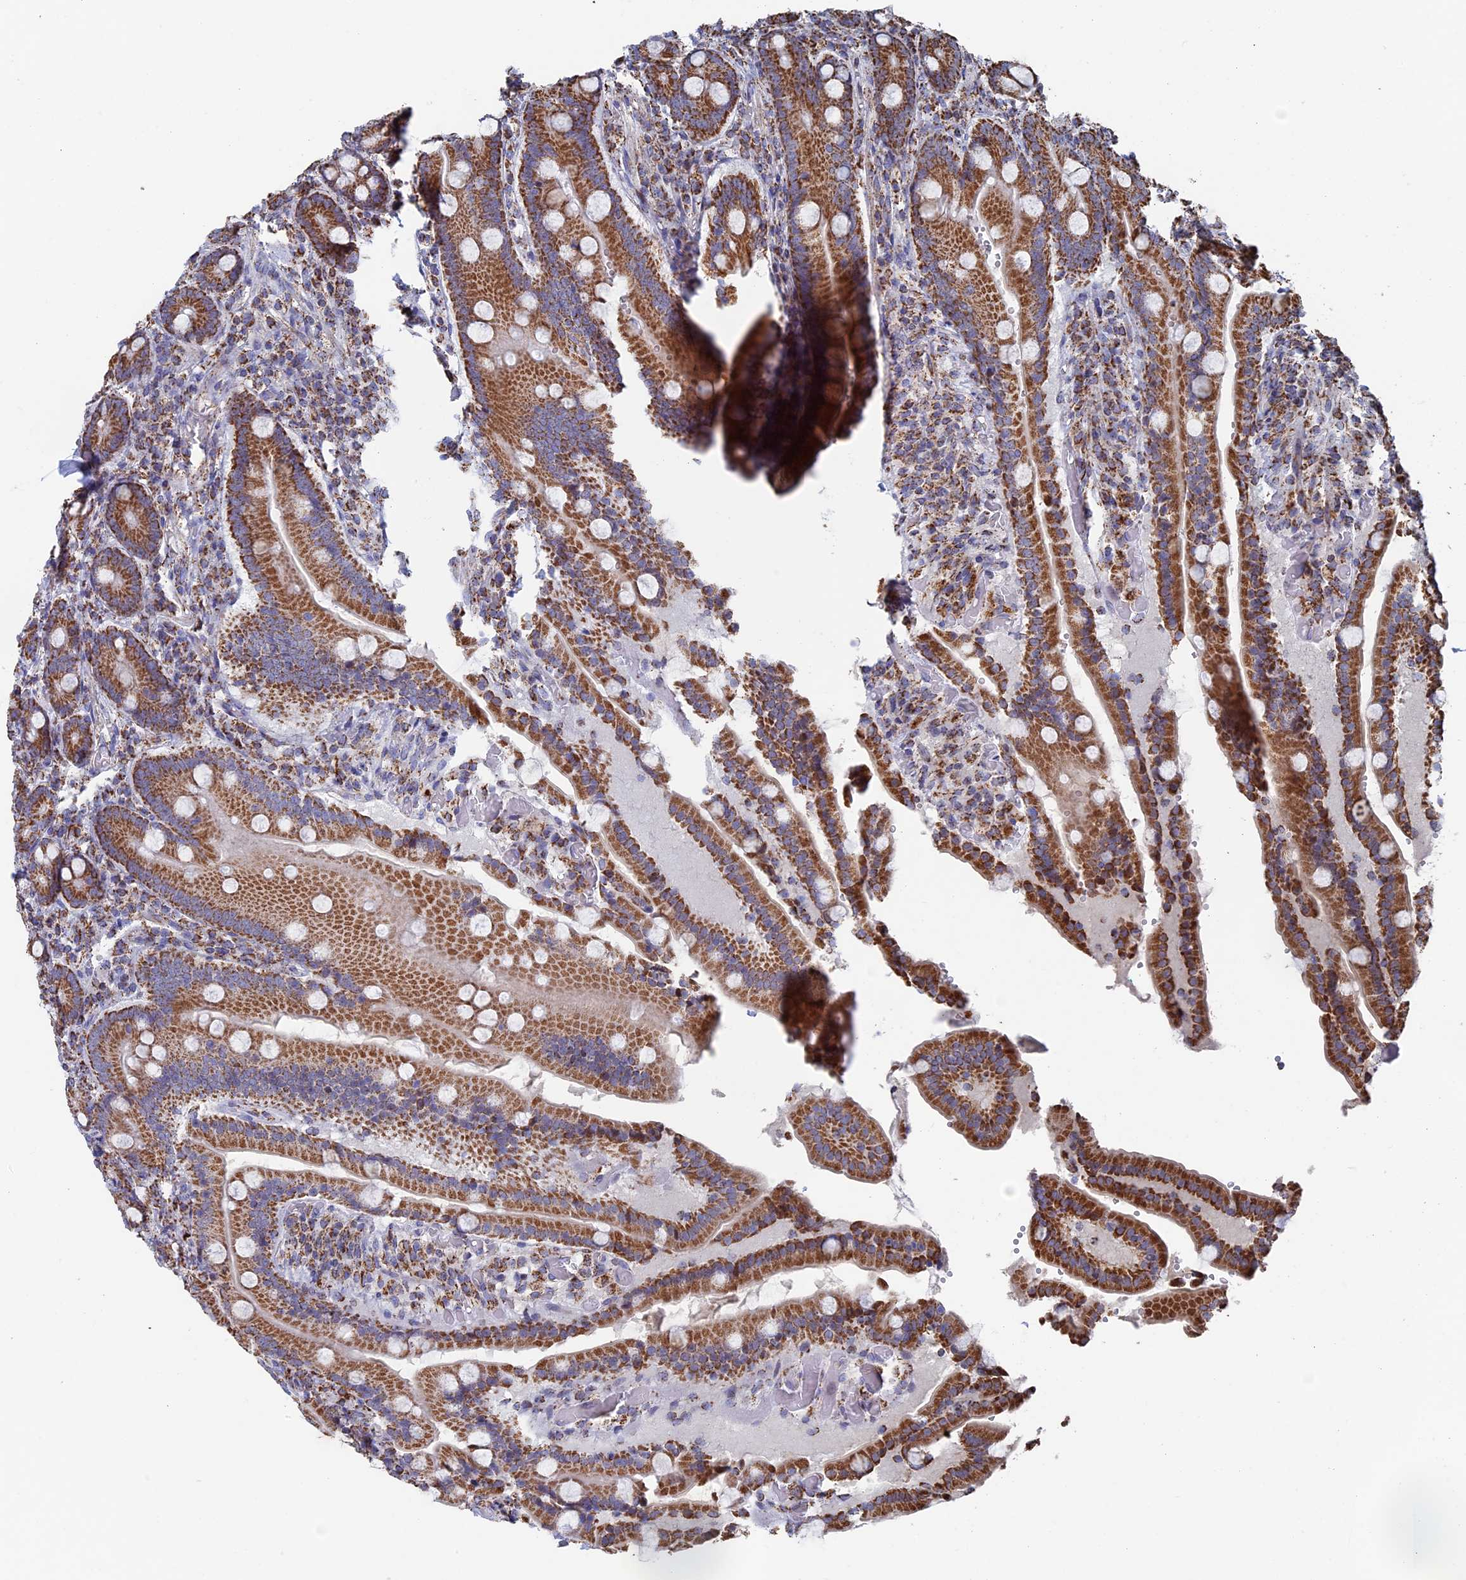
{"staining": {"intensity": "moderate", "quantity": ">75%", "location": "cytoplasmic/membranous"}, "tissue": "duodenum", "cell_type": "Glandular cells", "image_type": "normal", "snomed": [{"axis": "morphology", "description": "Normal tissue, NOS"}, {"axis": "topography", "description": "Duodenum"}], "caption": "Approximately >75% of glandular cells in unremarkable human duodenum display moderate cytoplasmic/membranous protein positivity as visualized by brown immunohistochemical staining.", "gene": "SEC24D", "patient": {"sex": "female", "age": 62}}